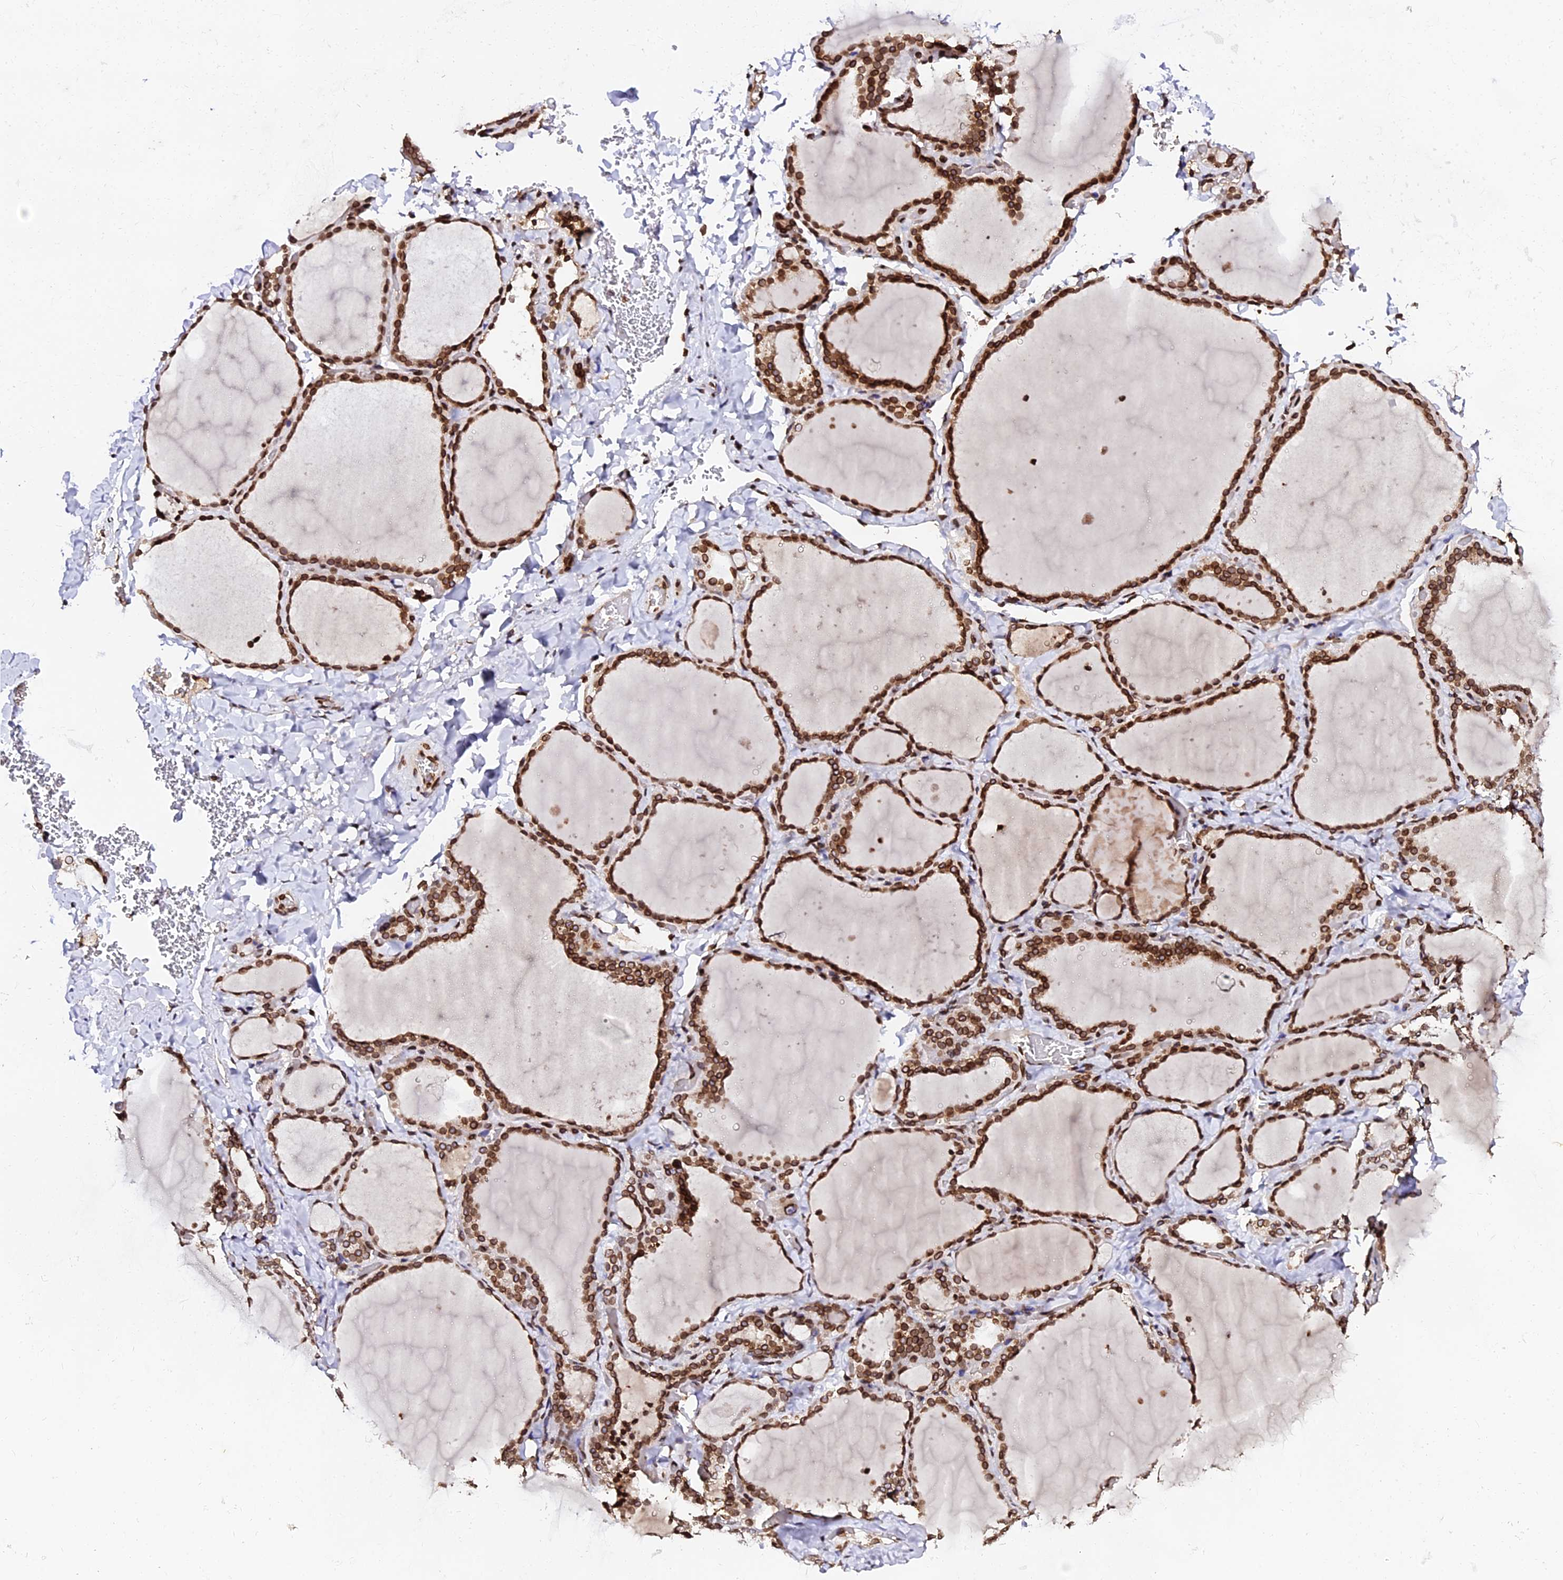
{"staining": {"intensity": "strong", "quantity": ">75%", "location": "cytoplasmic/membranous,nuclear"}, "tissue": "thyroid gland", "cell_type": "Glandular cells", "image_type": "normal", "snomed": [{"axis": "morphology", "description": "Normal tissue, NOS"}, {"axis": "topography", "description": "Thyroid gland"}], "caption": "This image displays immunohistochemistry staining of normal thyroid gland, with high strong cytoplasmic/membranous,nuclear expression in approximately >75% of glandular cells.", "gene": "ANAPC5", "patient": {"sex": "female", "age": 22}}